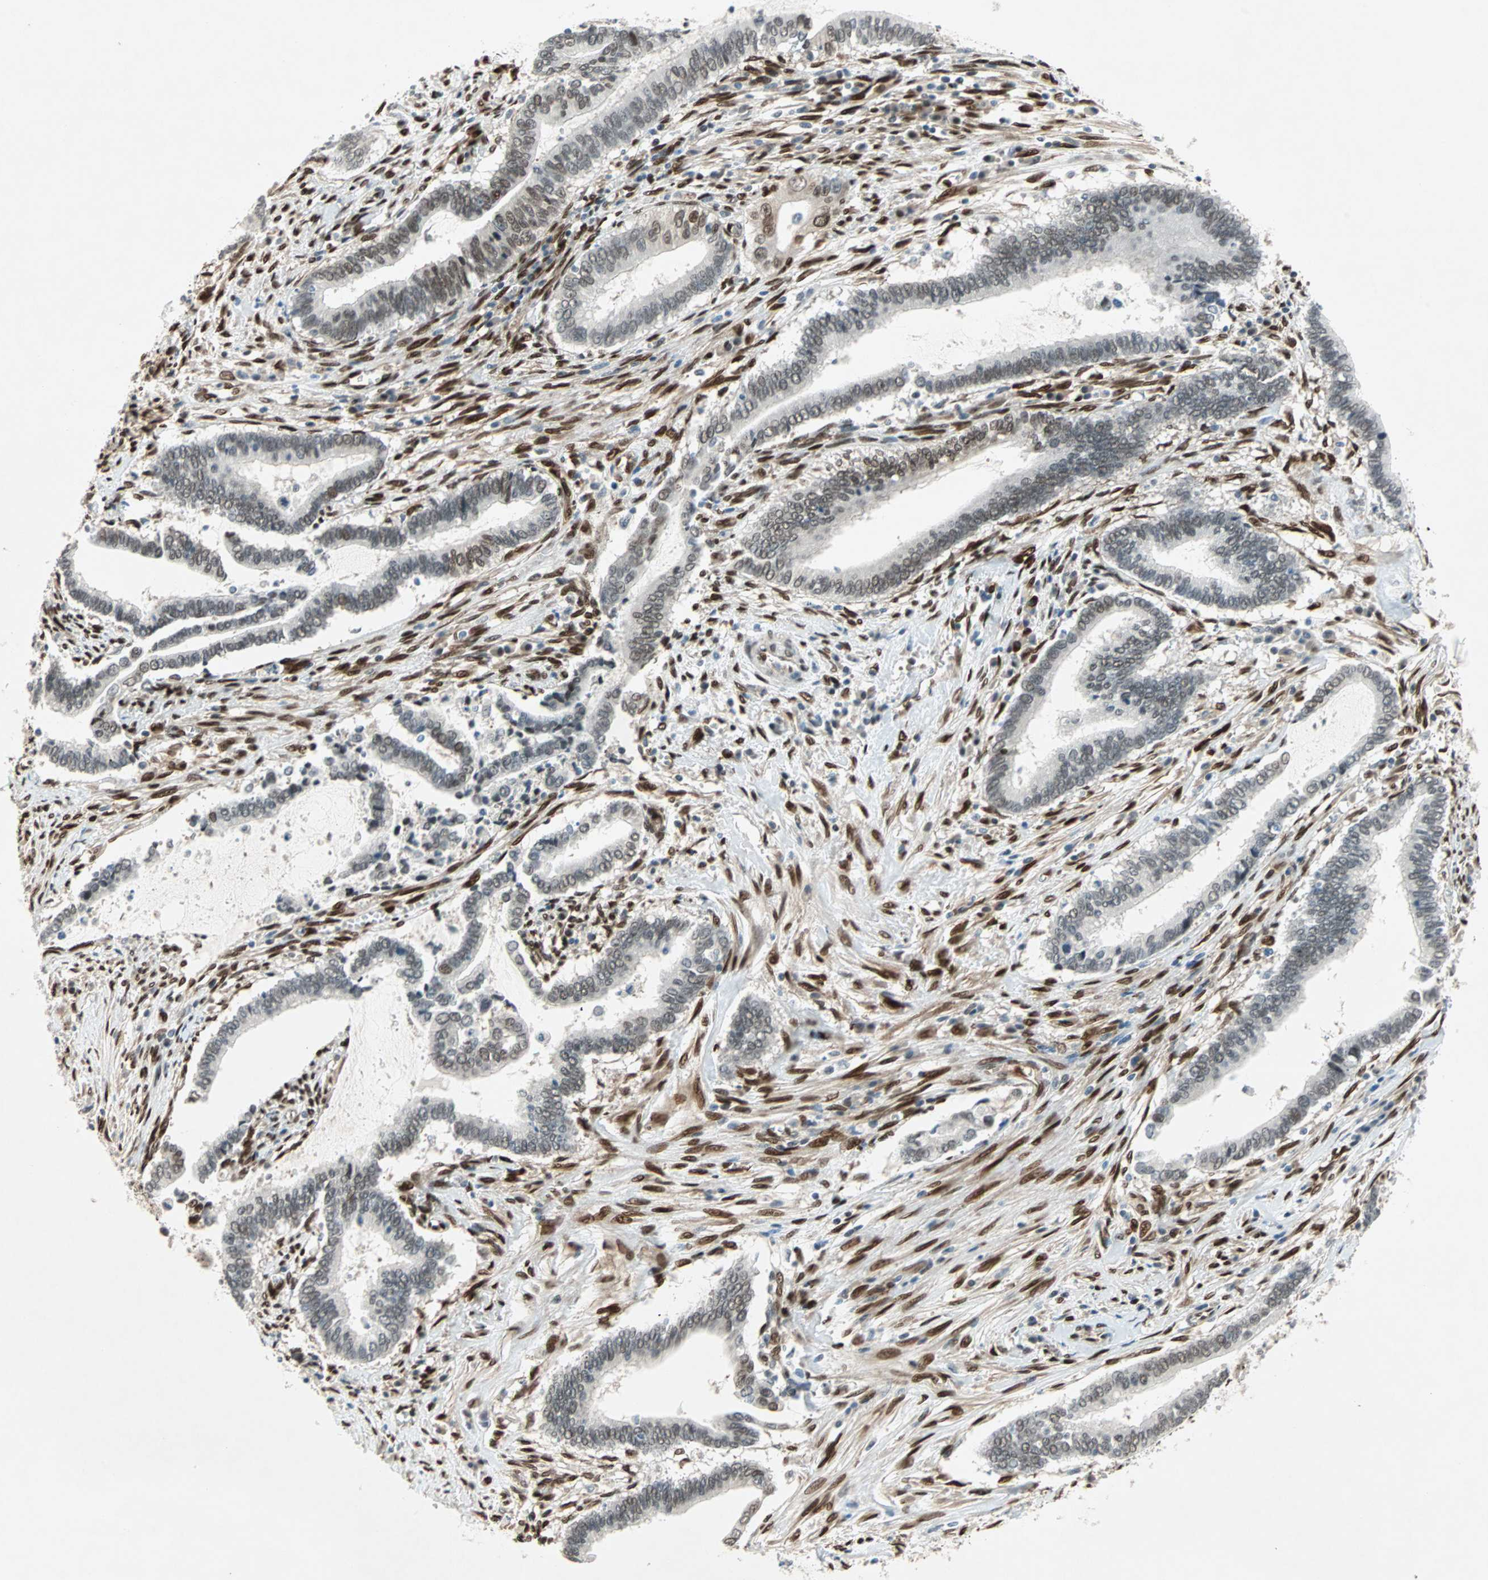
{"staining": {"intensity": "weak", "quantity": "<25%", "location": "nuclear"}, "tissue": "cervical cancer", "cell_type": "Tumor cells", "image_type": "cancer", "snomed": [{"axis": "morphology", "description": "Adenocarcinoma, NOS"}, {"axis": "topography", "description": "Cervix"}], "caption": "An immunohistochemistry image of cervical cancer is shown. There is no staining in tumor cells of cervical cancer.", "gene": "WWTR1", "patient": {"sex": "female", "age": 44}}